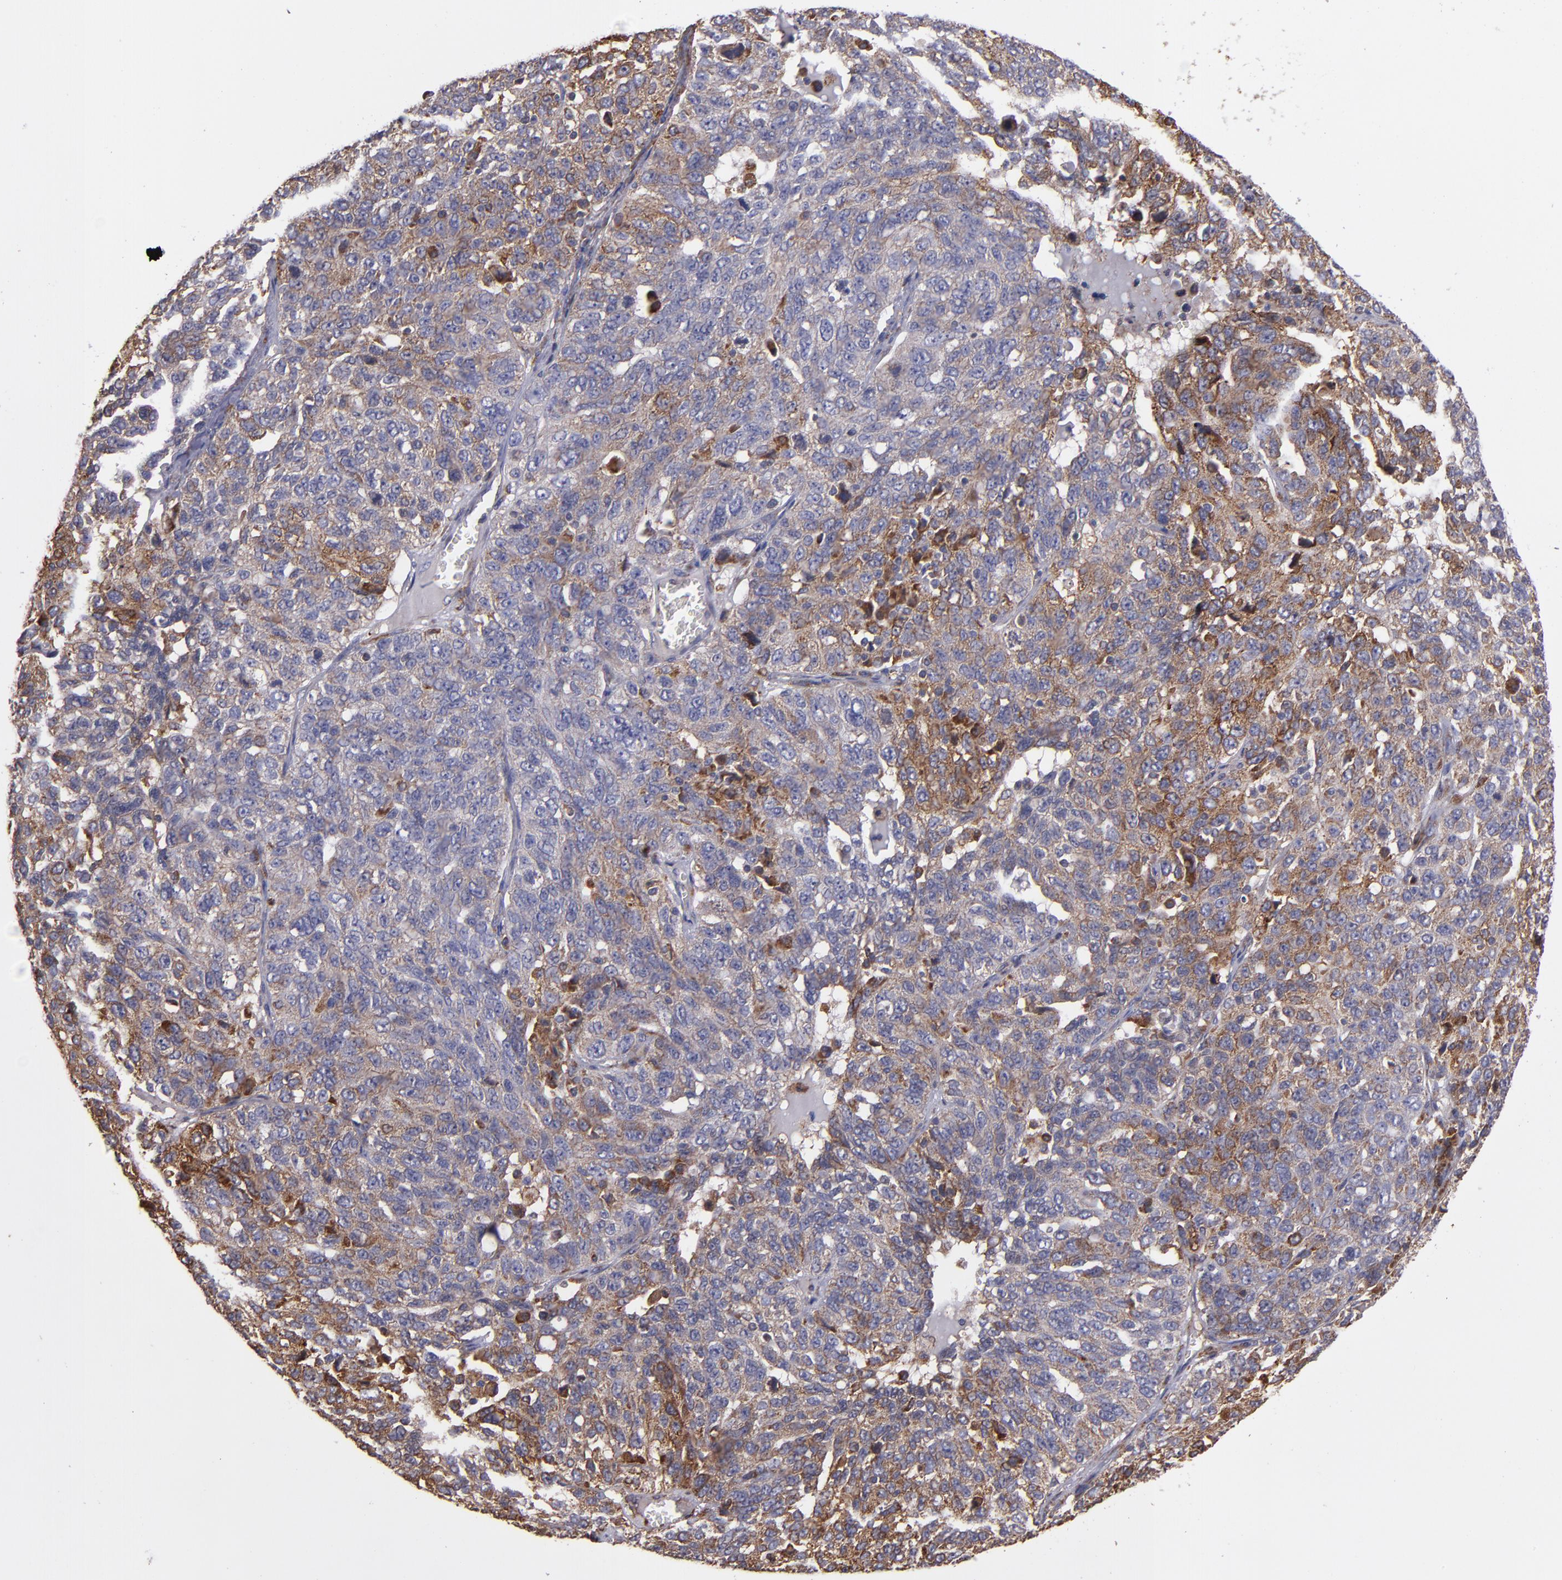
{"staining": {"intensity": "moderate", "quantity": "25%-75%", "location": "cytoplasmic/membranous"}, "tissue": "ovarian cancer", "cell_type": "Tumor cells", "image_type": "cancer", "snomed": [{"axis": "morphology", "description": "Cystadenocarcinoma, serous, NOS"}, {"axis": "topography", "description": "Ovary"}], "caption": "Immunohistochemistry (IHC) staining of ovarian cancer, which demonstrates medium levels of moderate cytoplasmic/membranous positivity in about 25%-75% of tumor cells indicating moderate cytoplasmic/membranous protein staining. The staining was performed using DAB (3,3'-diaminobenzidine) (brown) for protein detection and nuclei were counterstained in hematoxylin (blue).", "gene": "IFIH1", "patient": {"sex": "female", "age": 71}}